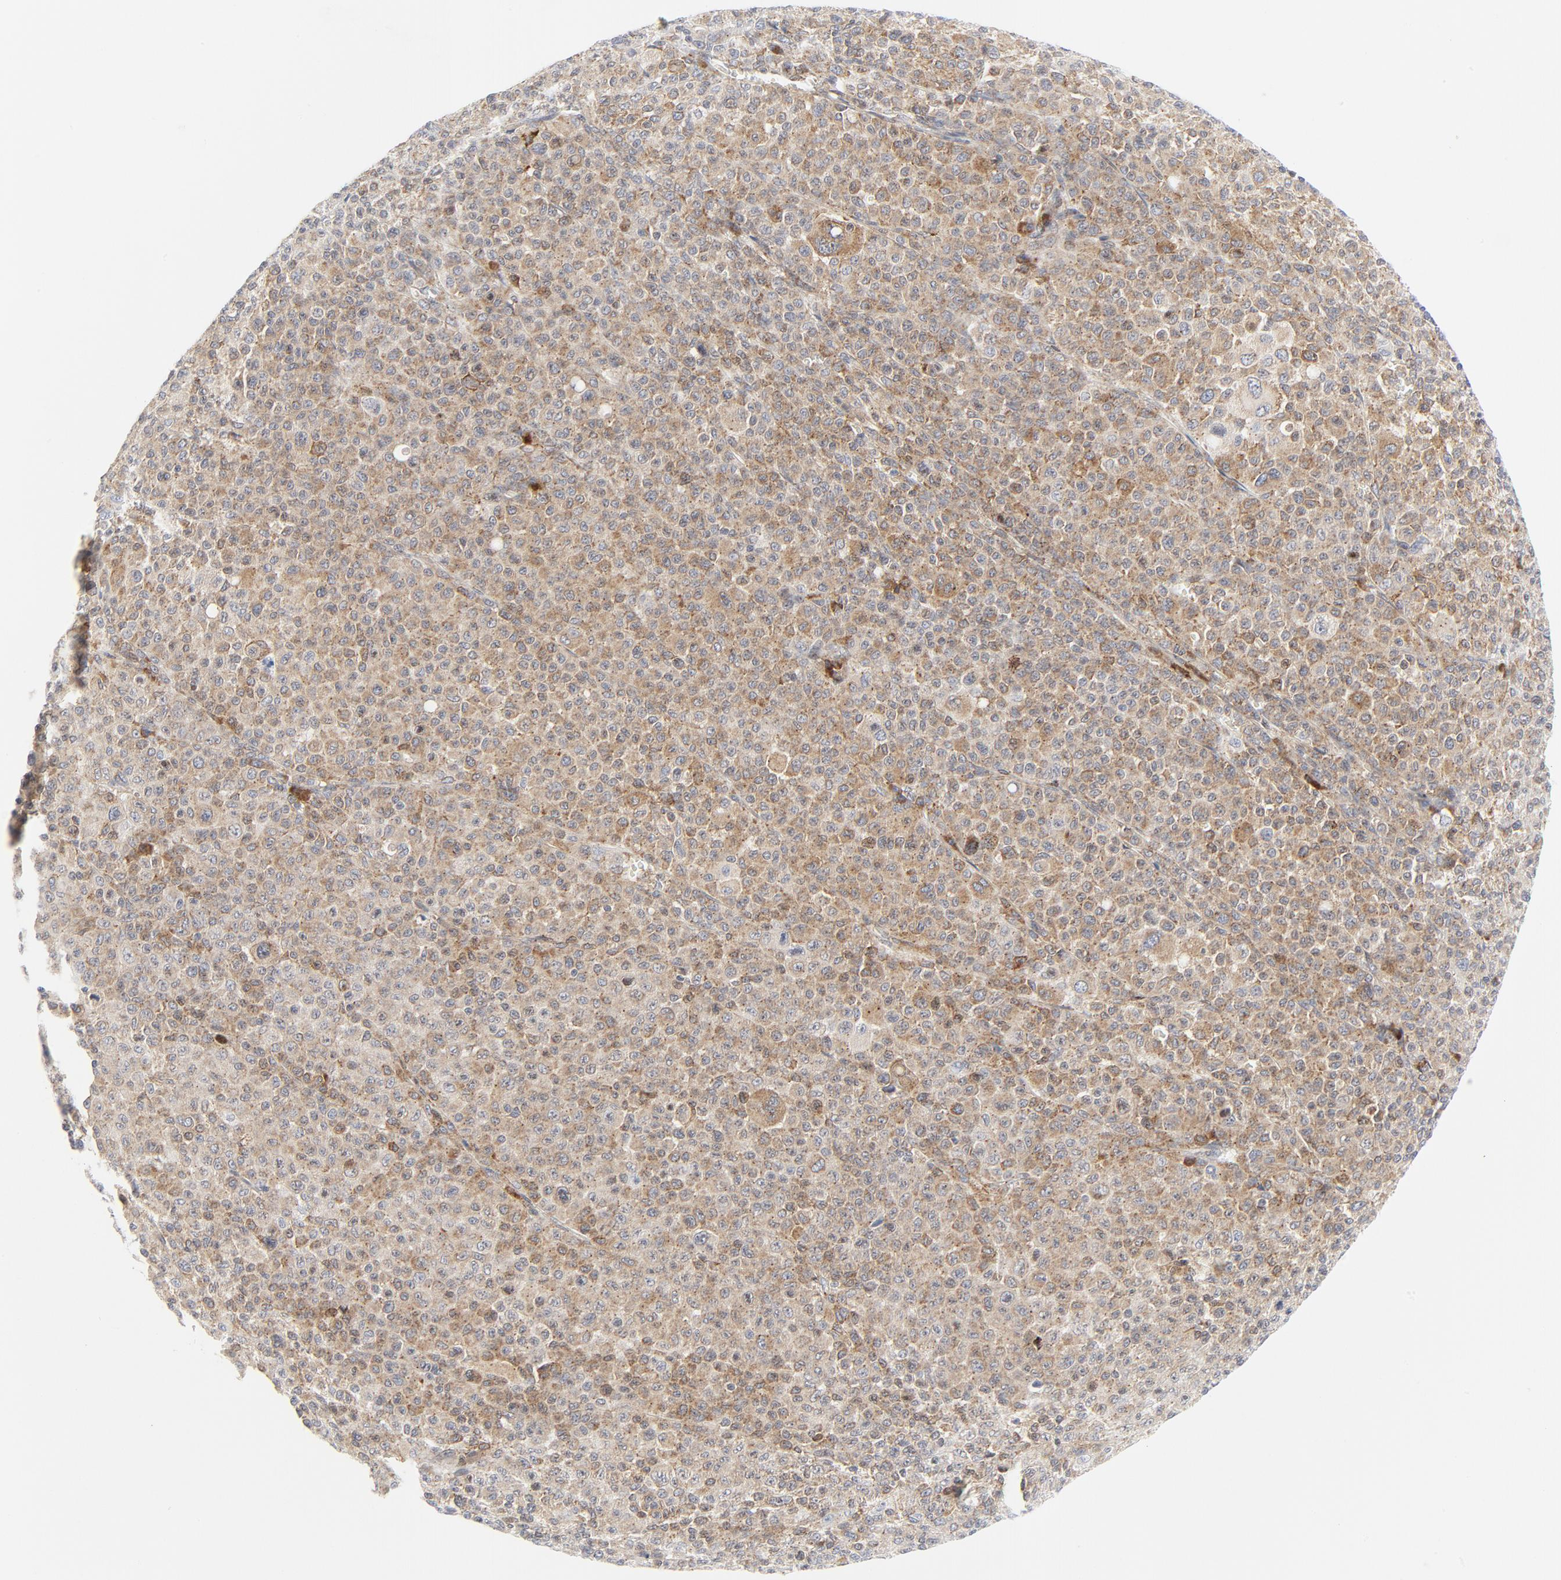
{"staining": {"intensity": "weak", "quantity": ">75%", "location": "cytoplasmic/membranous"}, "tissue": "melanoma", "cell_type": "Tumor cells", "image_type": "cancer", "snomed": [{"axis": "morphology", "description": "Malignant melanoma, Metastatic site"}, {"axis": "topography", "description": "Skin"}], "caption": "Human malignant melanoma (metastatic site) stained with a protein marker exhibits weak staining in tumor cells.", "gene": "LRP6", "patient": {"sex": "female", "age": 74}}